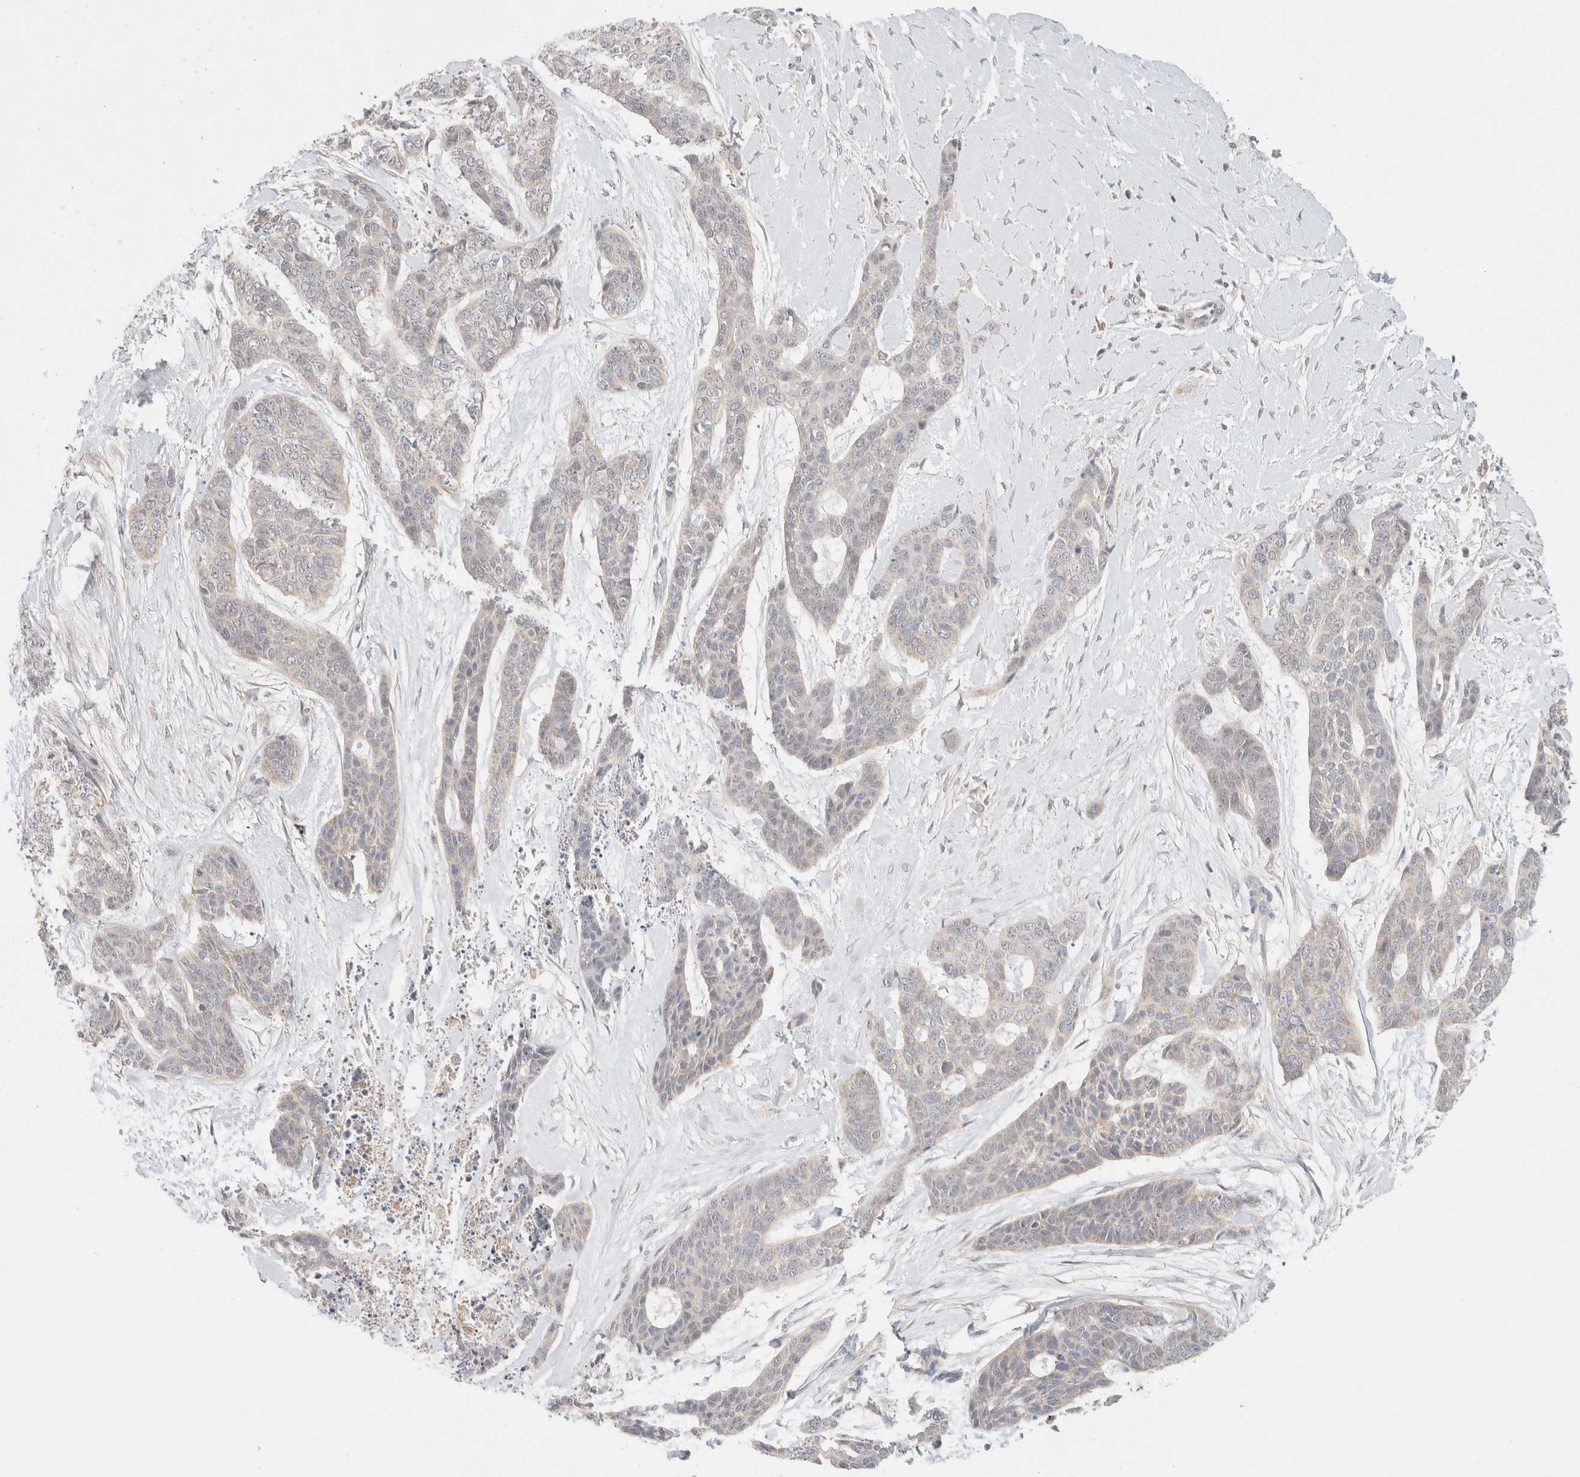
{"staining": {"intensity": "negative", "quantity": "none", "location": "none"}, "tissue": "skin cancer", "cell_type": "Tumor cells", "image_type": "cancer", "snomed": [{"axis": "morphology", "description": "Basal cell carcinoma"}, {"axis": "topography", "description": "Skin"}], "caption": "DAB (3,3'-diaminobenzidine) immunohistochemical staining of basal cell carcinoma (skin) reveals no significant expression in tumor cells.", "gene": "MRM3", "patient": {"sex": "female", "age": 64}}